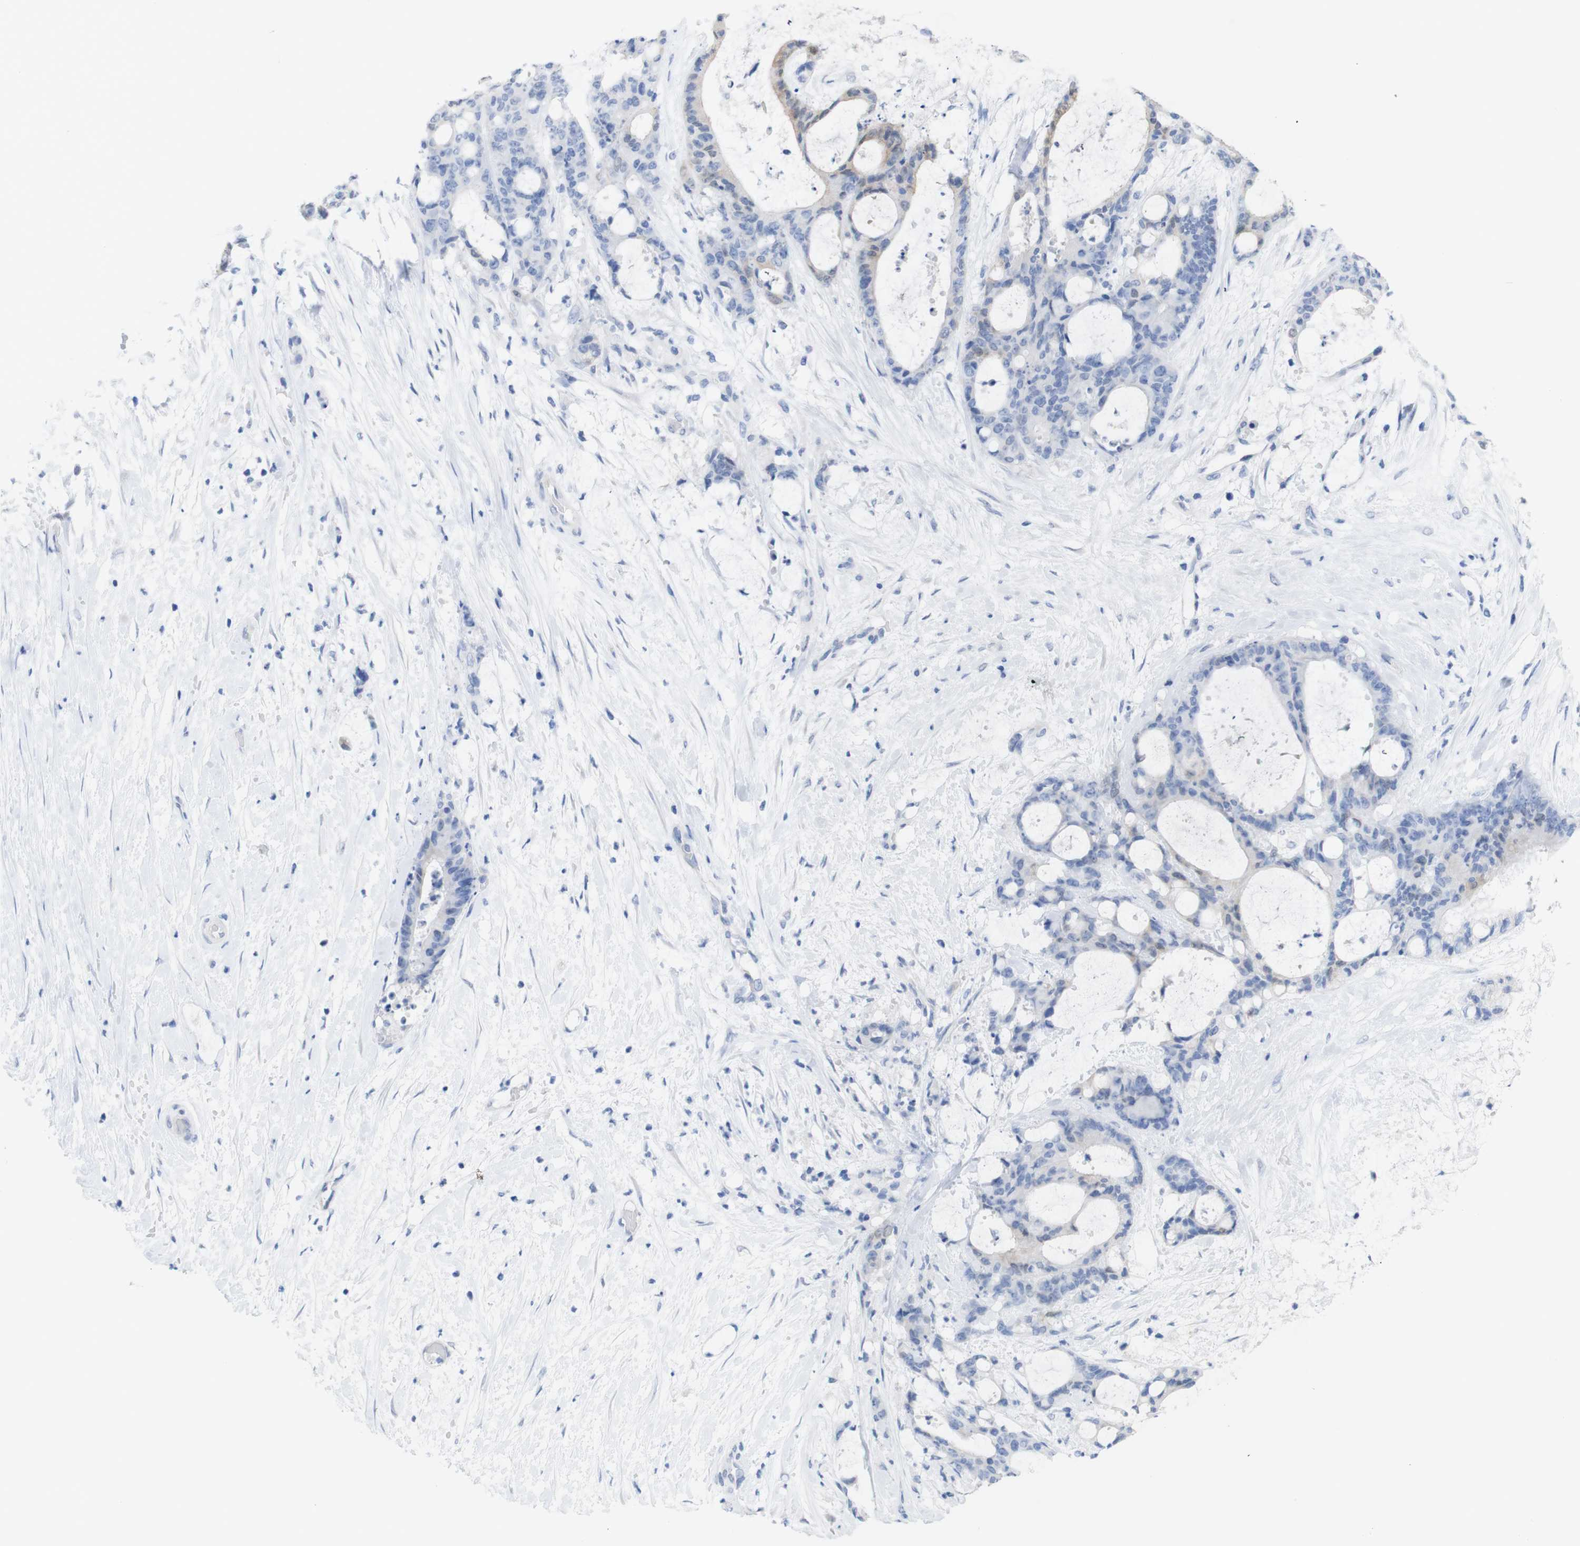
{"staining": {"intensity": "weak", "quantity": "<25%", "location": "cytoplasmic/membranous"}, "tissue": "liver cancer", "cell_type": "Tumor cells", "image_type": "cancer", "snomed": [{"axis": "morphology", "description": "Cholangiocarcinoma"}, {"axis": "topography", "description": "Liver"}], "caption": "Immunohistochemistry of cholangiocarcinoma (liver) demonstrates no expression in tumor cells.", "gene": "PNMA1", "patient": {"sex": "female", "age": 73}}